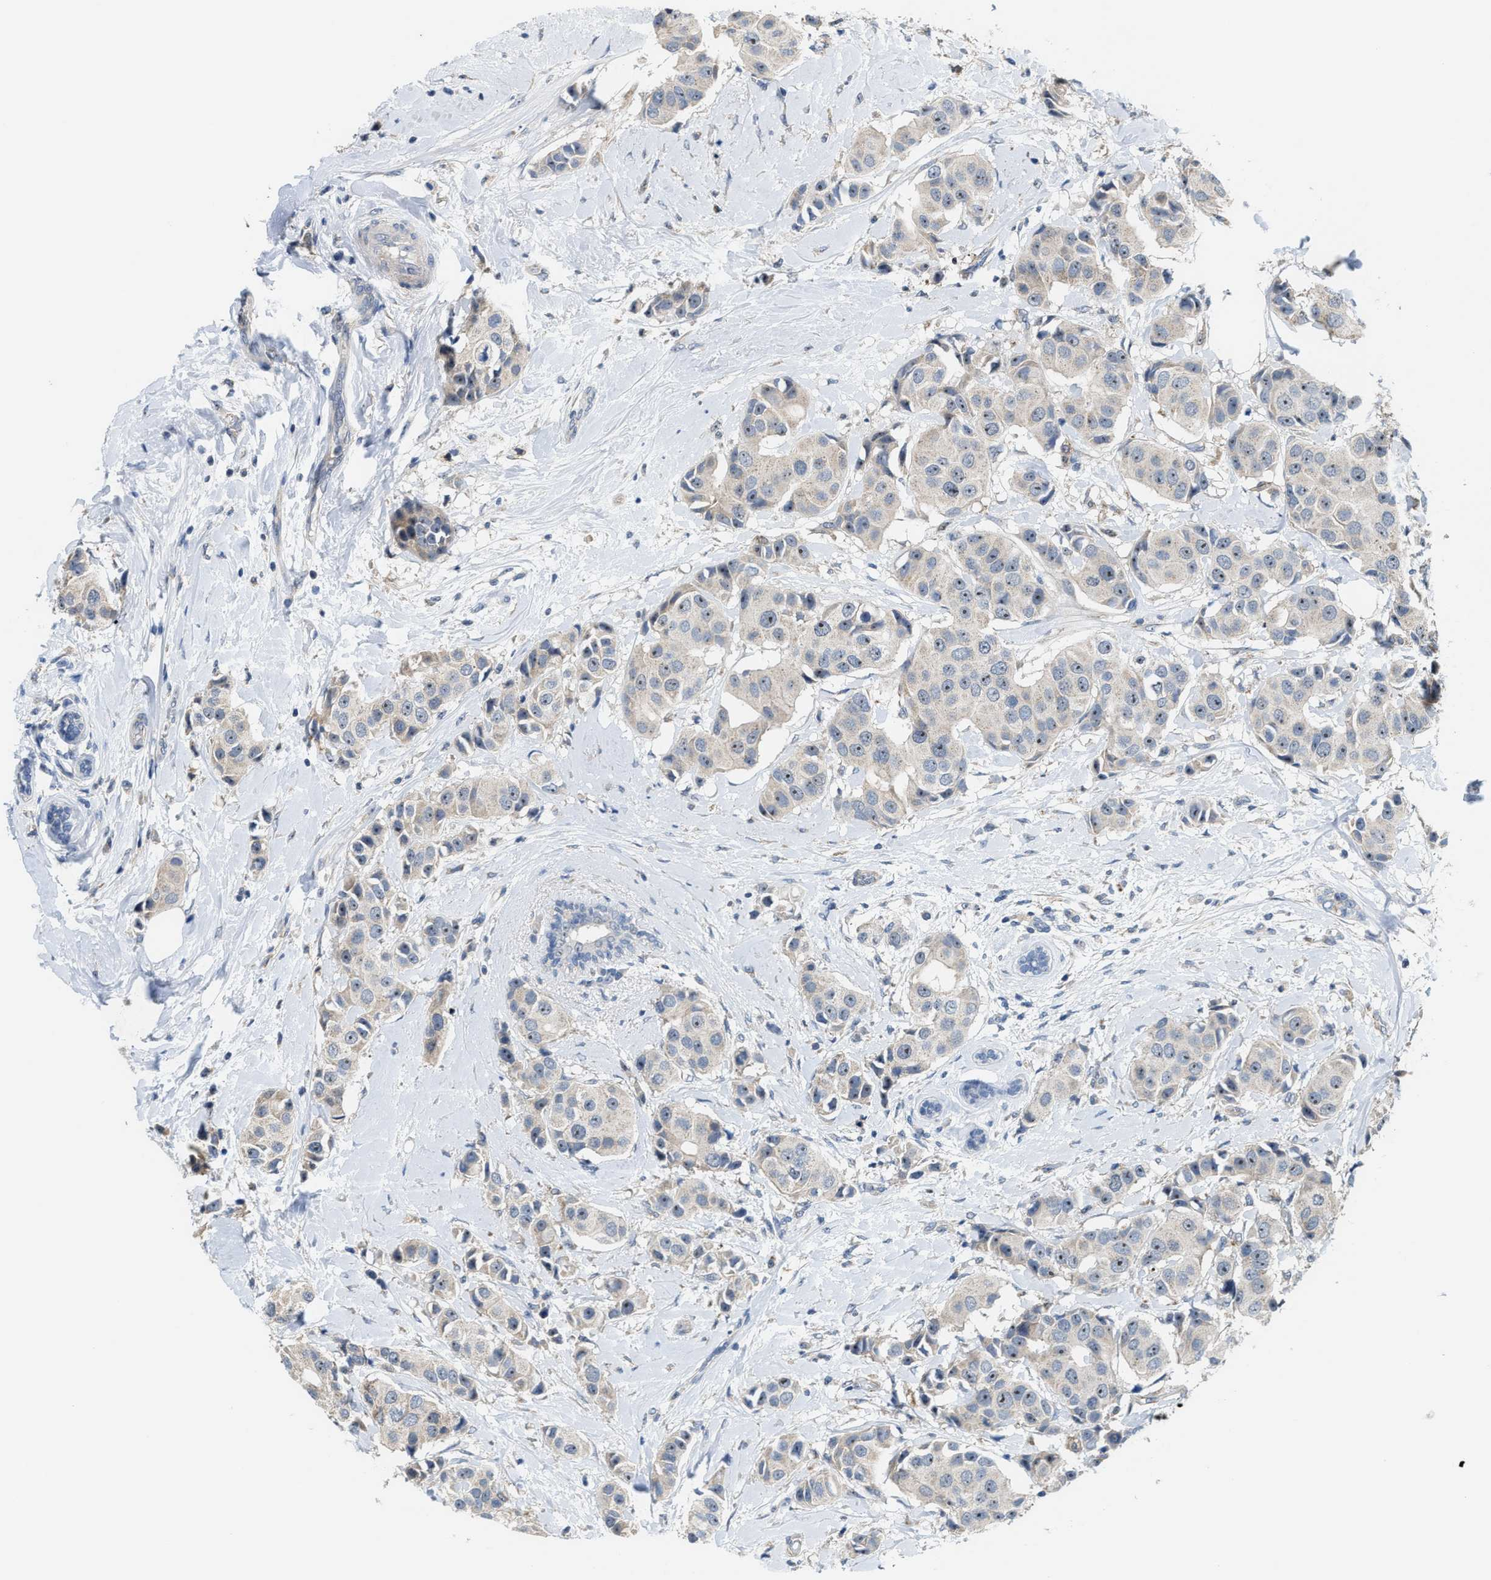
{"staining": {"intensity": "weak", "quantity": "25%-75%", "location": "nuclear"}, "tissue": "breast cancer", "cell_type": "Tumor cells", "image_type": "cancer", "snomed": [{"axis": "morphology", "description": "Normal tissue, NOS"}, {"axis": "morphology", "description": "Duct carcinoma"}, {"axis": "topography", "description": "Breast"}], "caption": "The immunohistochemical stain highlights weak nuclear expression in tumor cells of breast cancer tissue. (Brightfield microscopy of DAB IHC at high magnification).", "gene": "ZNF783", "patient": {"sex": "female", "age": 39}}